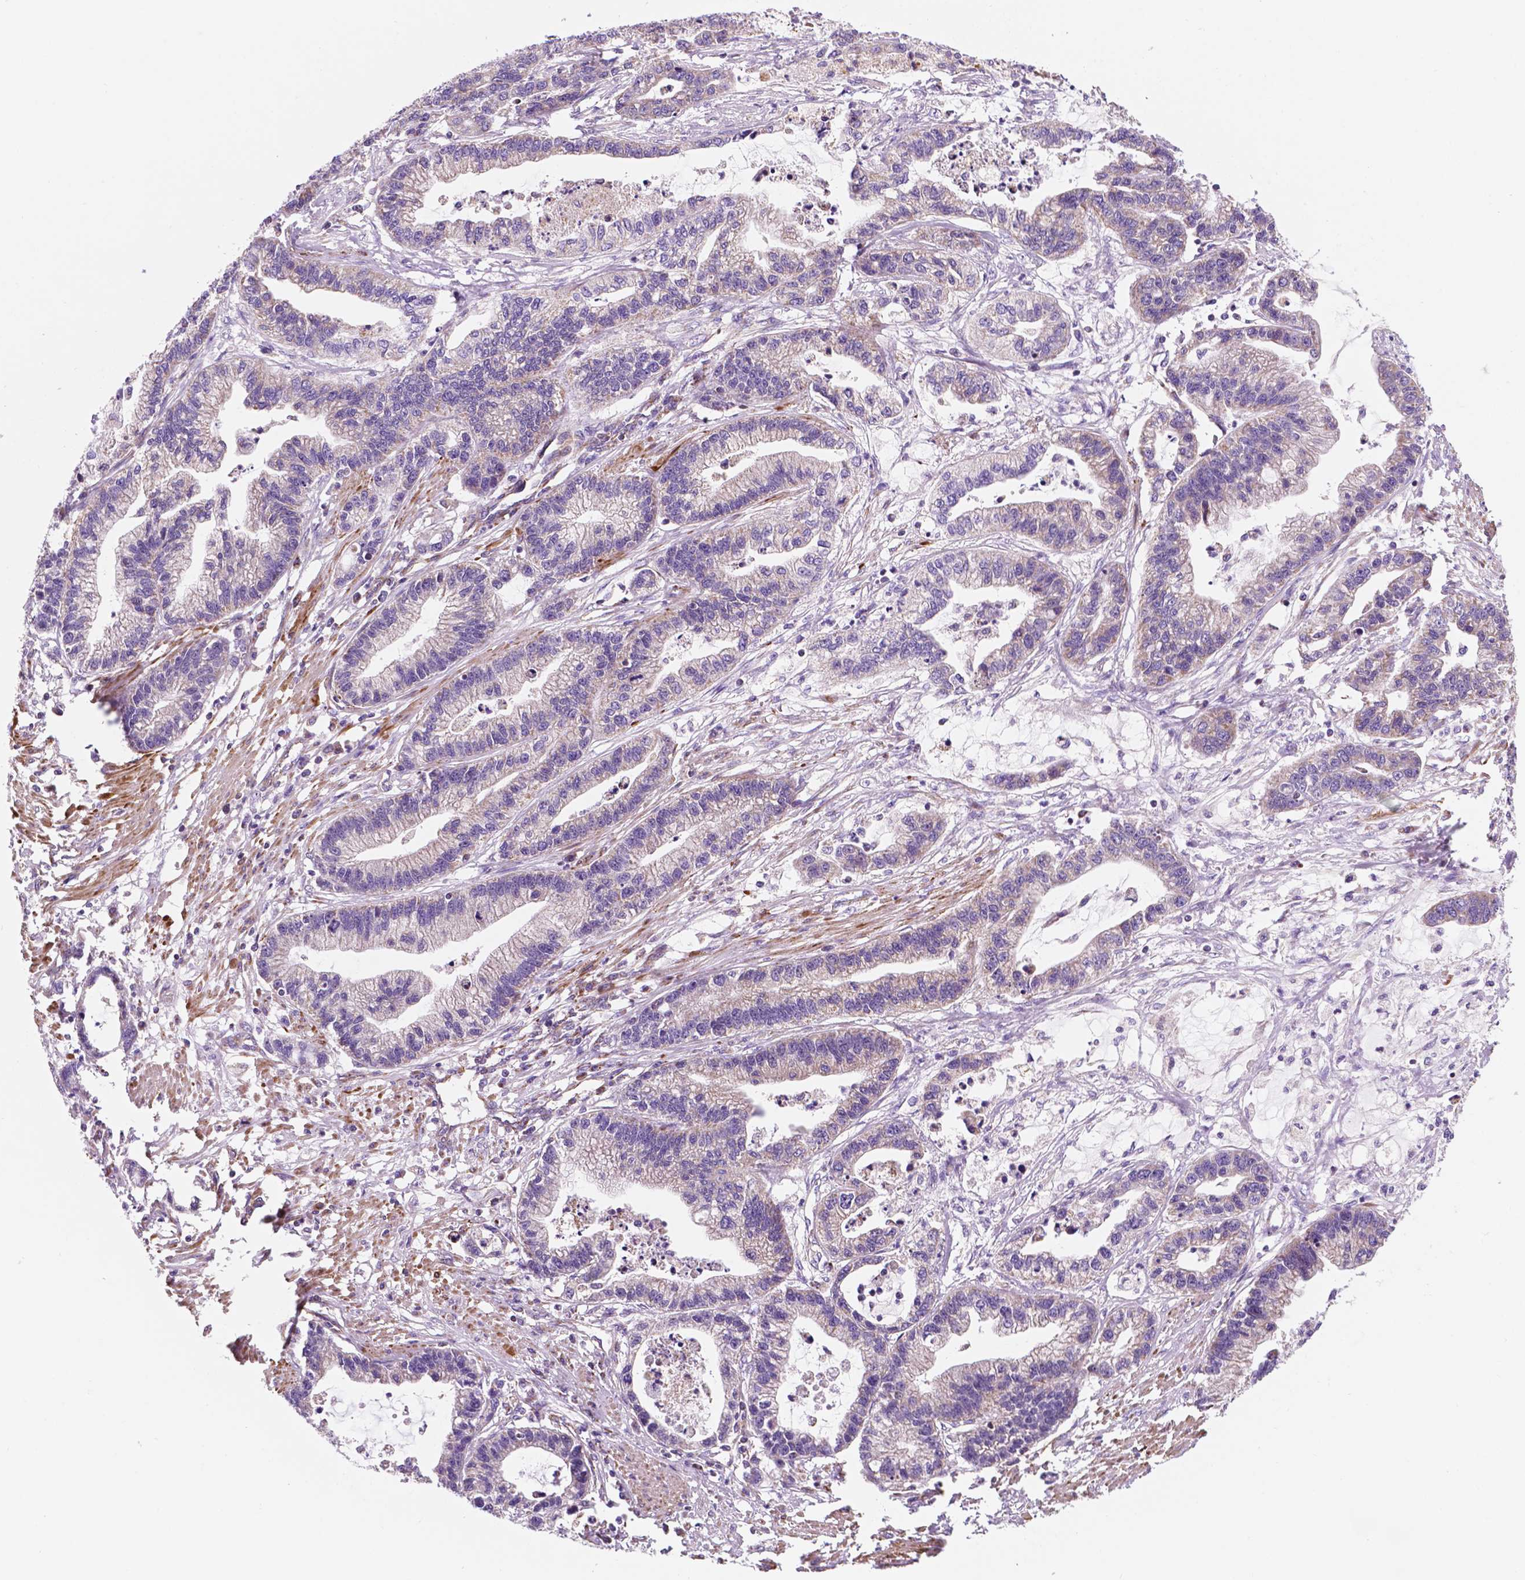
{"staining": {"intensity": "weak", "quantity": "25%-75%", "location": "cytoplasmic/membranous"}, "tissue": "stomach cancer", "cell_type": "Tumor cells", "image_type": "cancer", "snomed": [{"axis": "morphology", "description": "Adenocarcinoma, NOS"}, {"axis": "topography", "description": "Stomach"}], "caption": "DAB (3,3'-diaminobenzidine) immunohistochemical staining of human adenocarcinoma (stomach) displays weak cytoplasmic/membranous protein positivity in about 25%-75% of tumor cells. (DAB = brown stain, brightfield microscopy at high magnification).", "gene": "GEMIN4", "patient": {"sex": "male", "age": 83}}